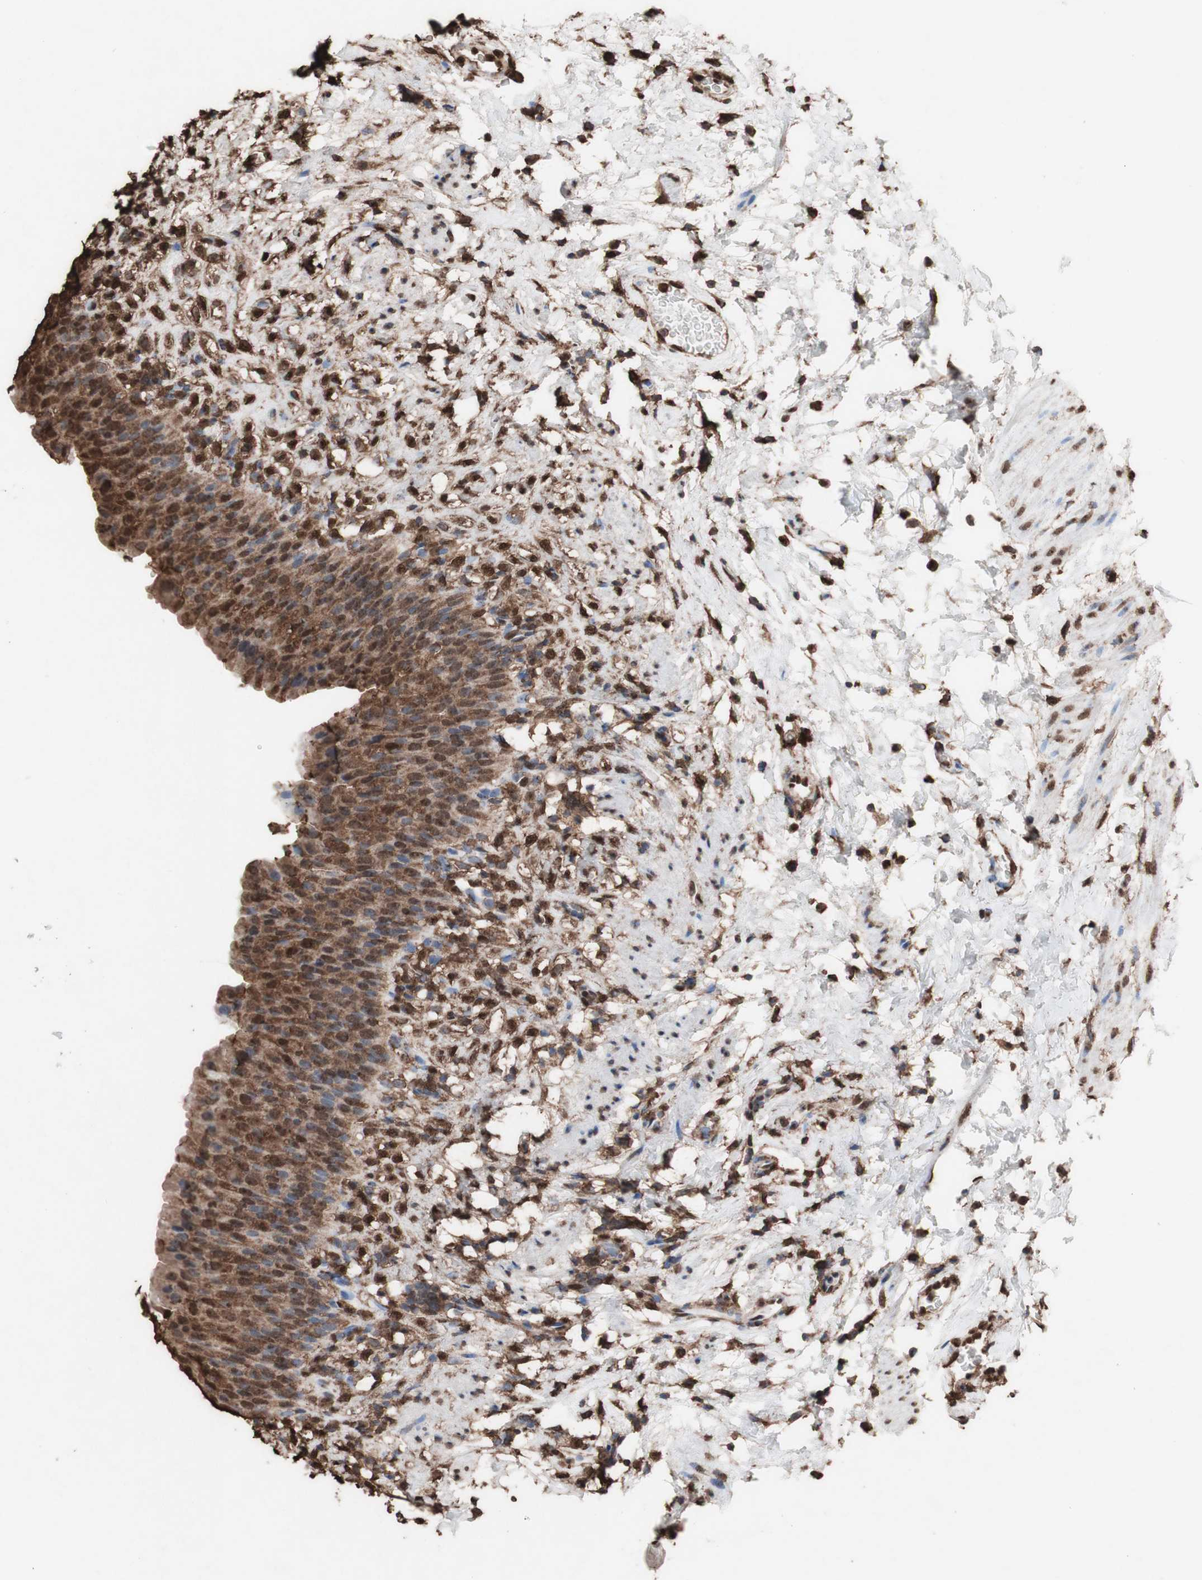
{"staining": {"intensity": "strong", "quantity": ">75%", "location": "cytoplasmic/membranous,nuclear"}, "tissue": "urinary bladder", "cell_type": "Urothelial cells", "image_type": "normal", "snomed": [{"axis": "morphology", "description": "Normal tissue, NOS"}, {"axis": "topography", "description": "Urinary bladder"}], "caption": "The photomicrograph shows immunohistochemical staining of unremarkable urinary bladder. There is strong cytoplasmic/membranous,nuclear staining is appreciated in about >75% of urothelial cells. Immunohistochemistry stains the protein in brown and the nuclei are stained blue.", "gene": "PIDD1", "patient": {"sex": "female", "age": 79}}